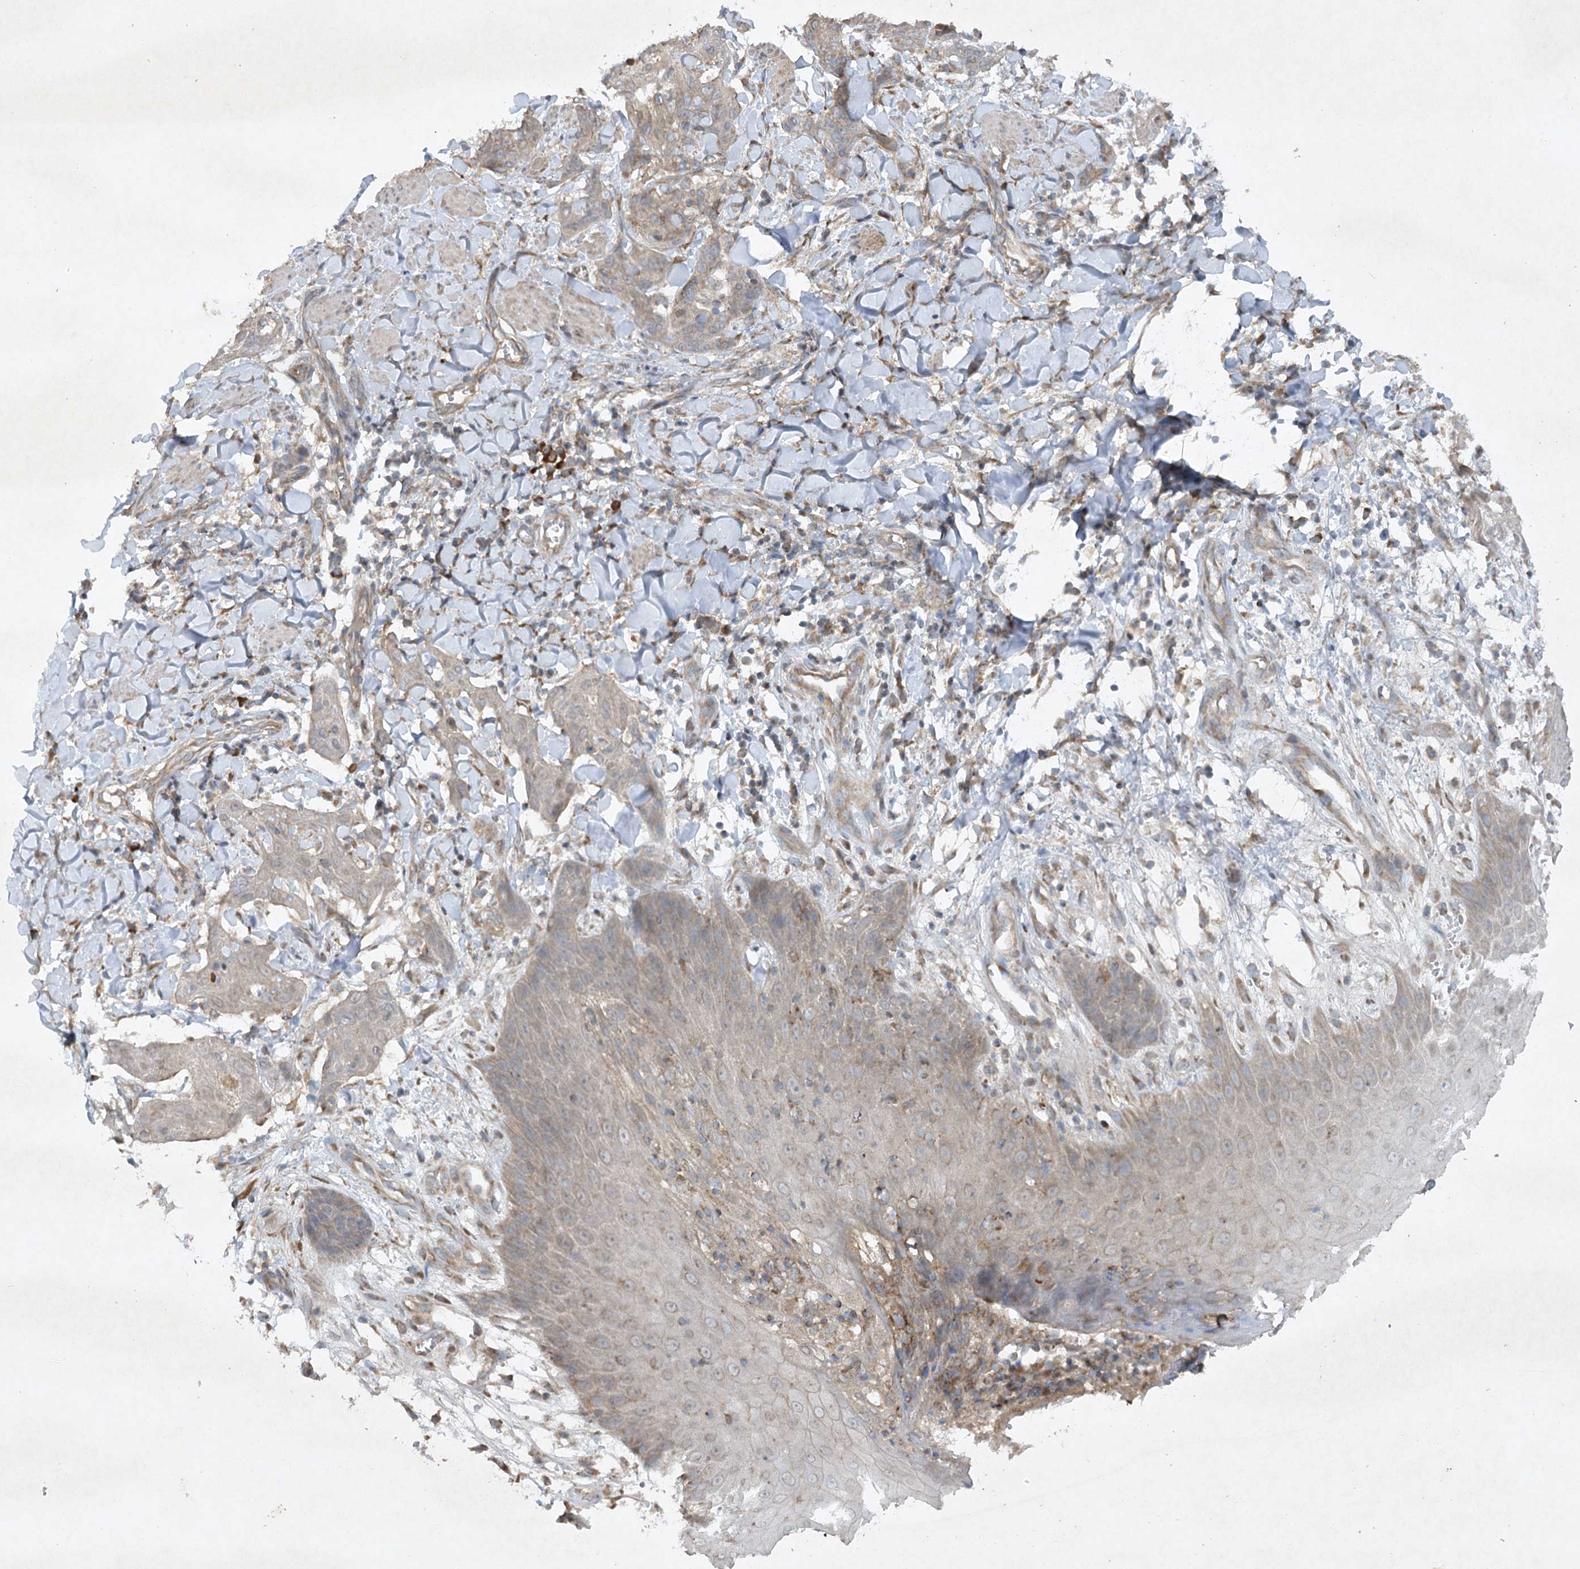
{"staining": {"intensity": "moderate", "quantity": ">75%", "location": "cytoplasmic/membranous"}, "tissue": "skin cancer", "cell_type": "Tumor cells", "image_type": "cancer", "snomed": [{"axis": "morphology", "description": "Squamous cell carcinoma, NOS"}, {"axis": "topography", "description": "Skin"}, {"axis": "topography", "description": "Vulva"}], "caption": "The micrograph shows staining of skin squamous cell carcinoma, revealing moderate cytoplasmic/membranous protein expression (brown color) within tumor cells. (DAB (3,3'-diaminobenzidine) IHC with brightfield microscopy, high magnification).", "gene": "TRAF3IP1", "patient": {"sex": "female", "age": 85}}